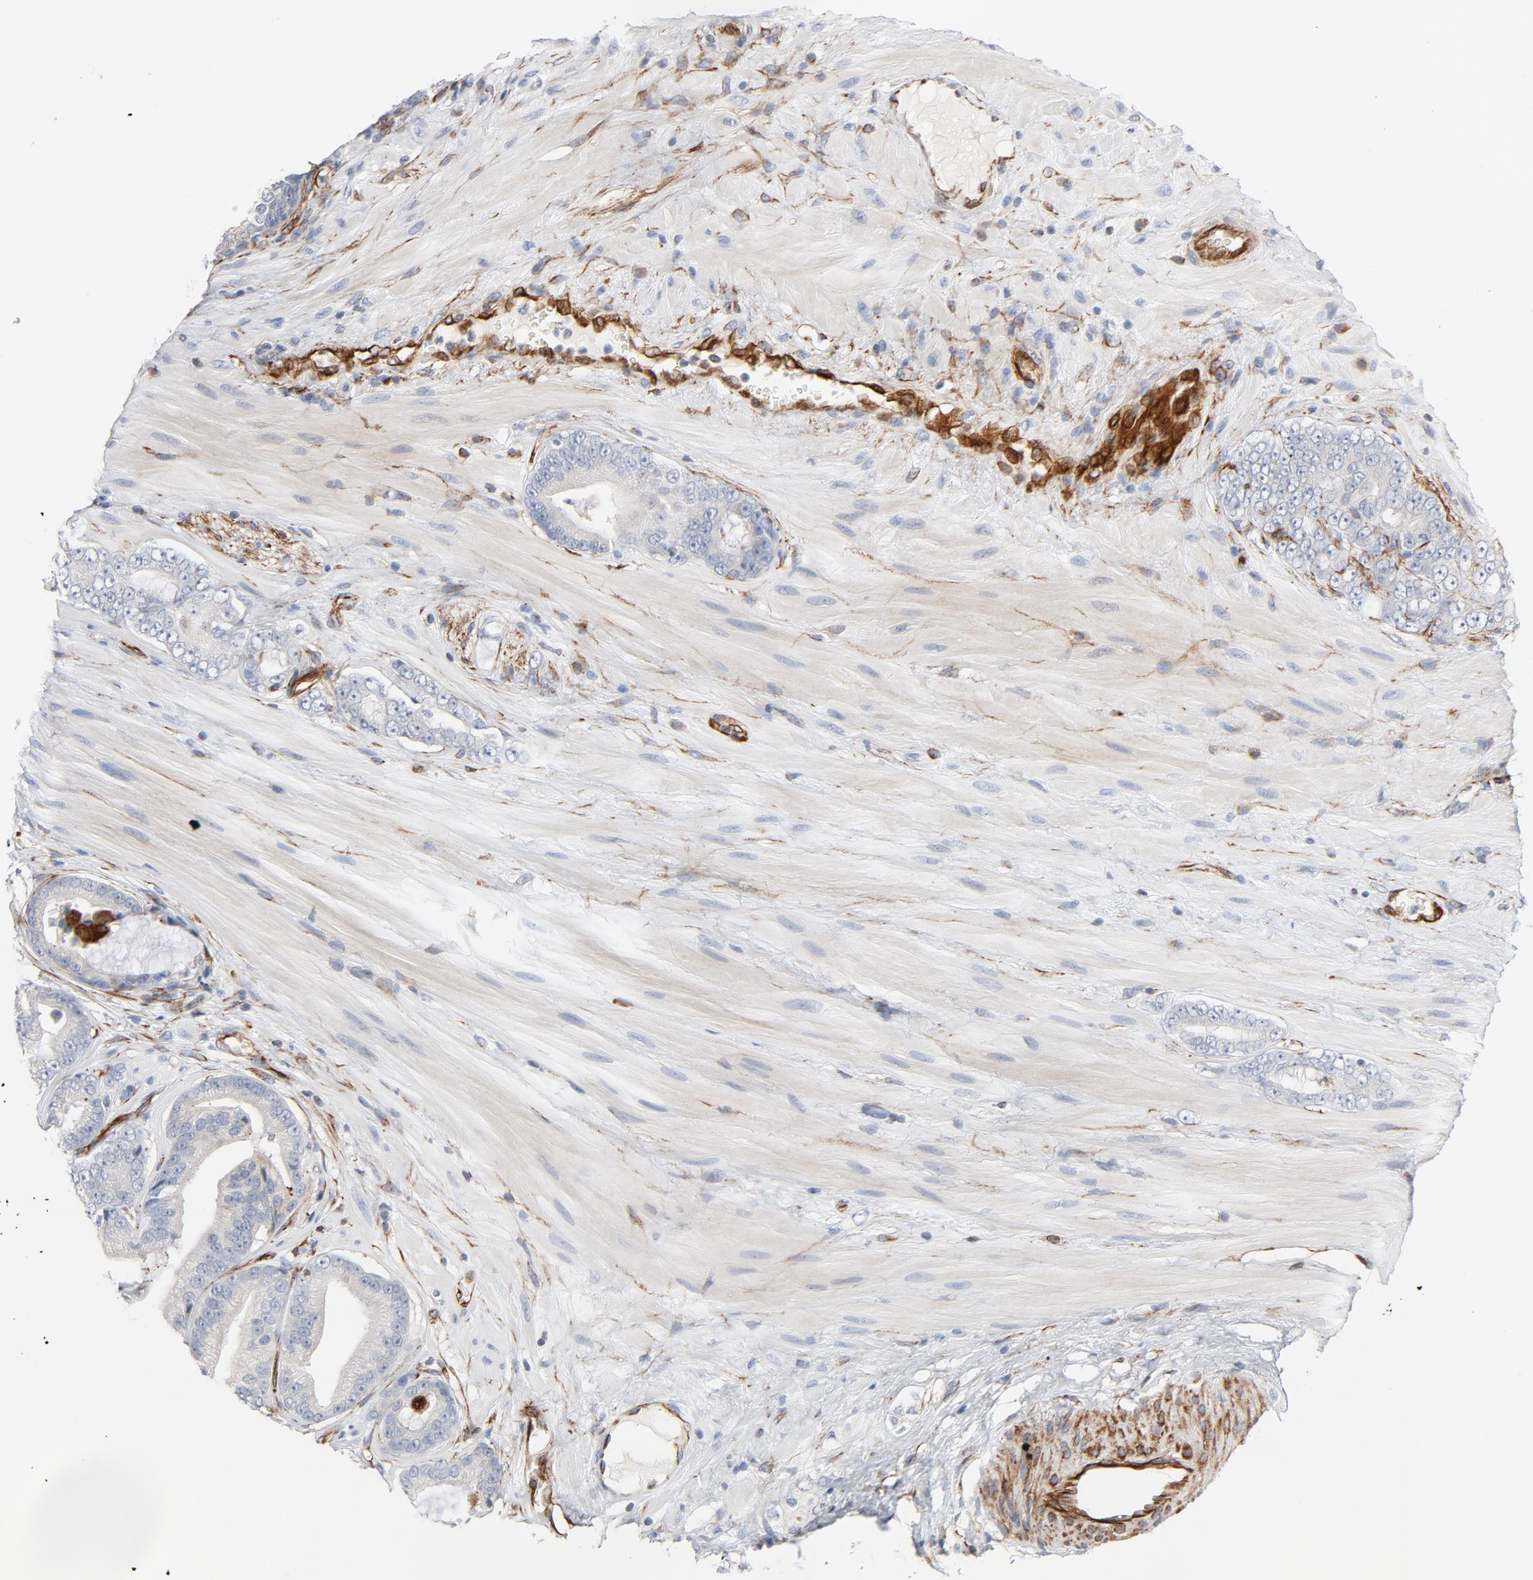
{"staining": {"intensity": "negative", "quantity": "none", "location": "none"}, "tissue": "prostate cancer", "cell_type": "Tumor cells", "image_type": "cancer", "snomed": [{"axis": "morphology", "description": "Adenocarcinoma, Low grade"}, {"axis": "topography", "description": "Prostate"}], "caption": "IHC of prostate cancer (low-grade adenocarcinoma) shows no positivity in tumor cells.", "gene": "FAM118A", "patient": {"sex": "male", "age": 58}}